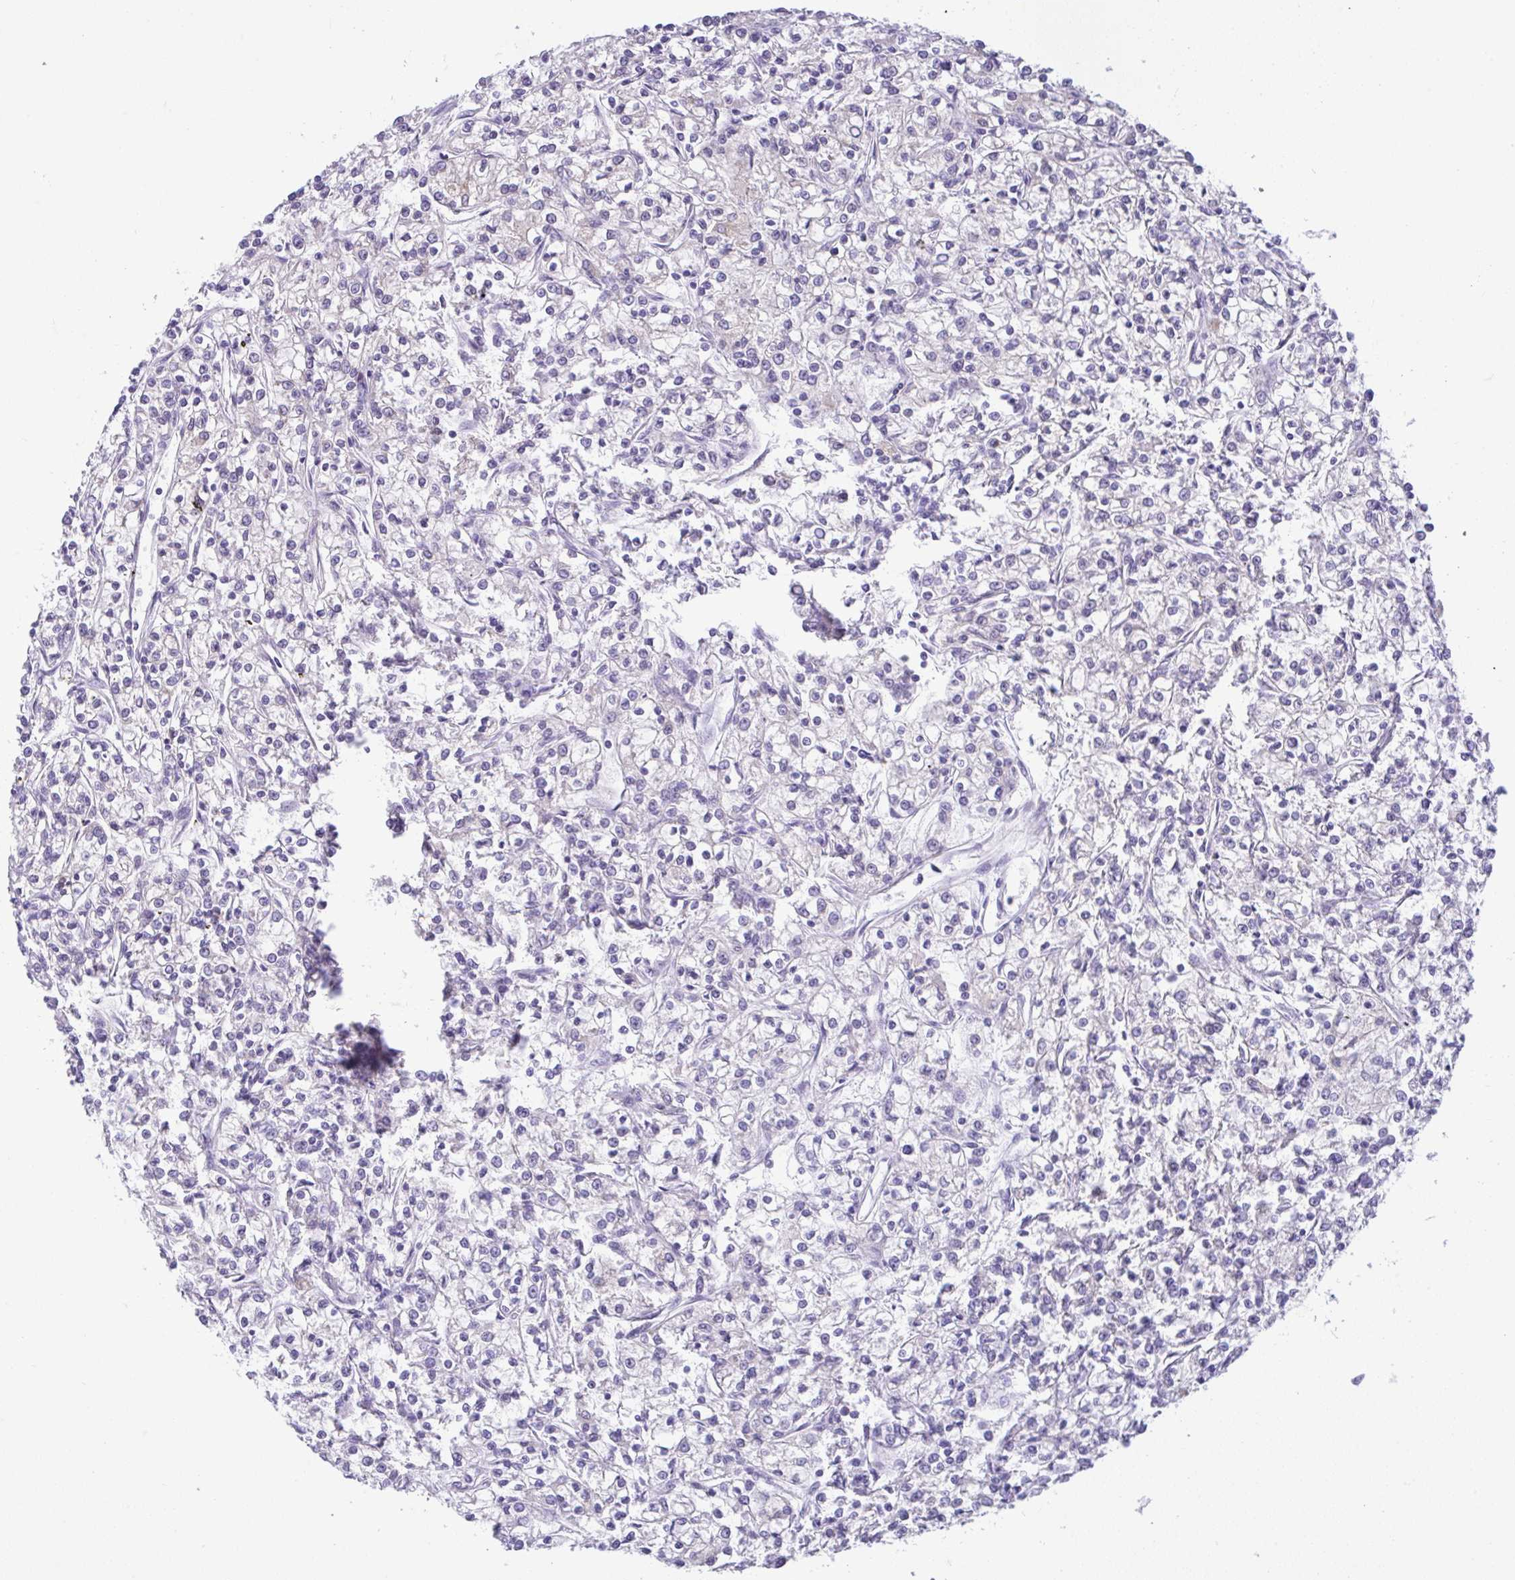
{"staining": {"intensity": "negative", "quantity": "none", "location": "none"}, "tissue": "renal cancer", "cell_type": "Tumor cells", "image_type": "cancer", "snomed": [{"axis": "morphology", "description": "Adenocarcinoma, NOS"}, {"axis": "topography", "description": "Kidney"}], "caption": "Tumor cells are negative for protein expression in human renal cancer (adenocarcinoma). (DAB (3,3'-diaminobenzidine) IHC, high magnification).", "gene": "PYCR2", "patient": {"sex": "female", "age": 59}}